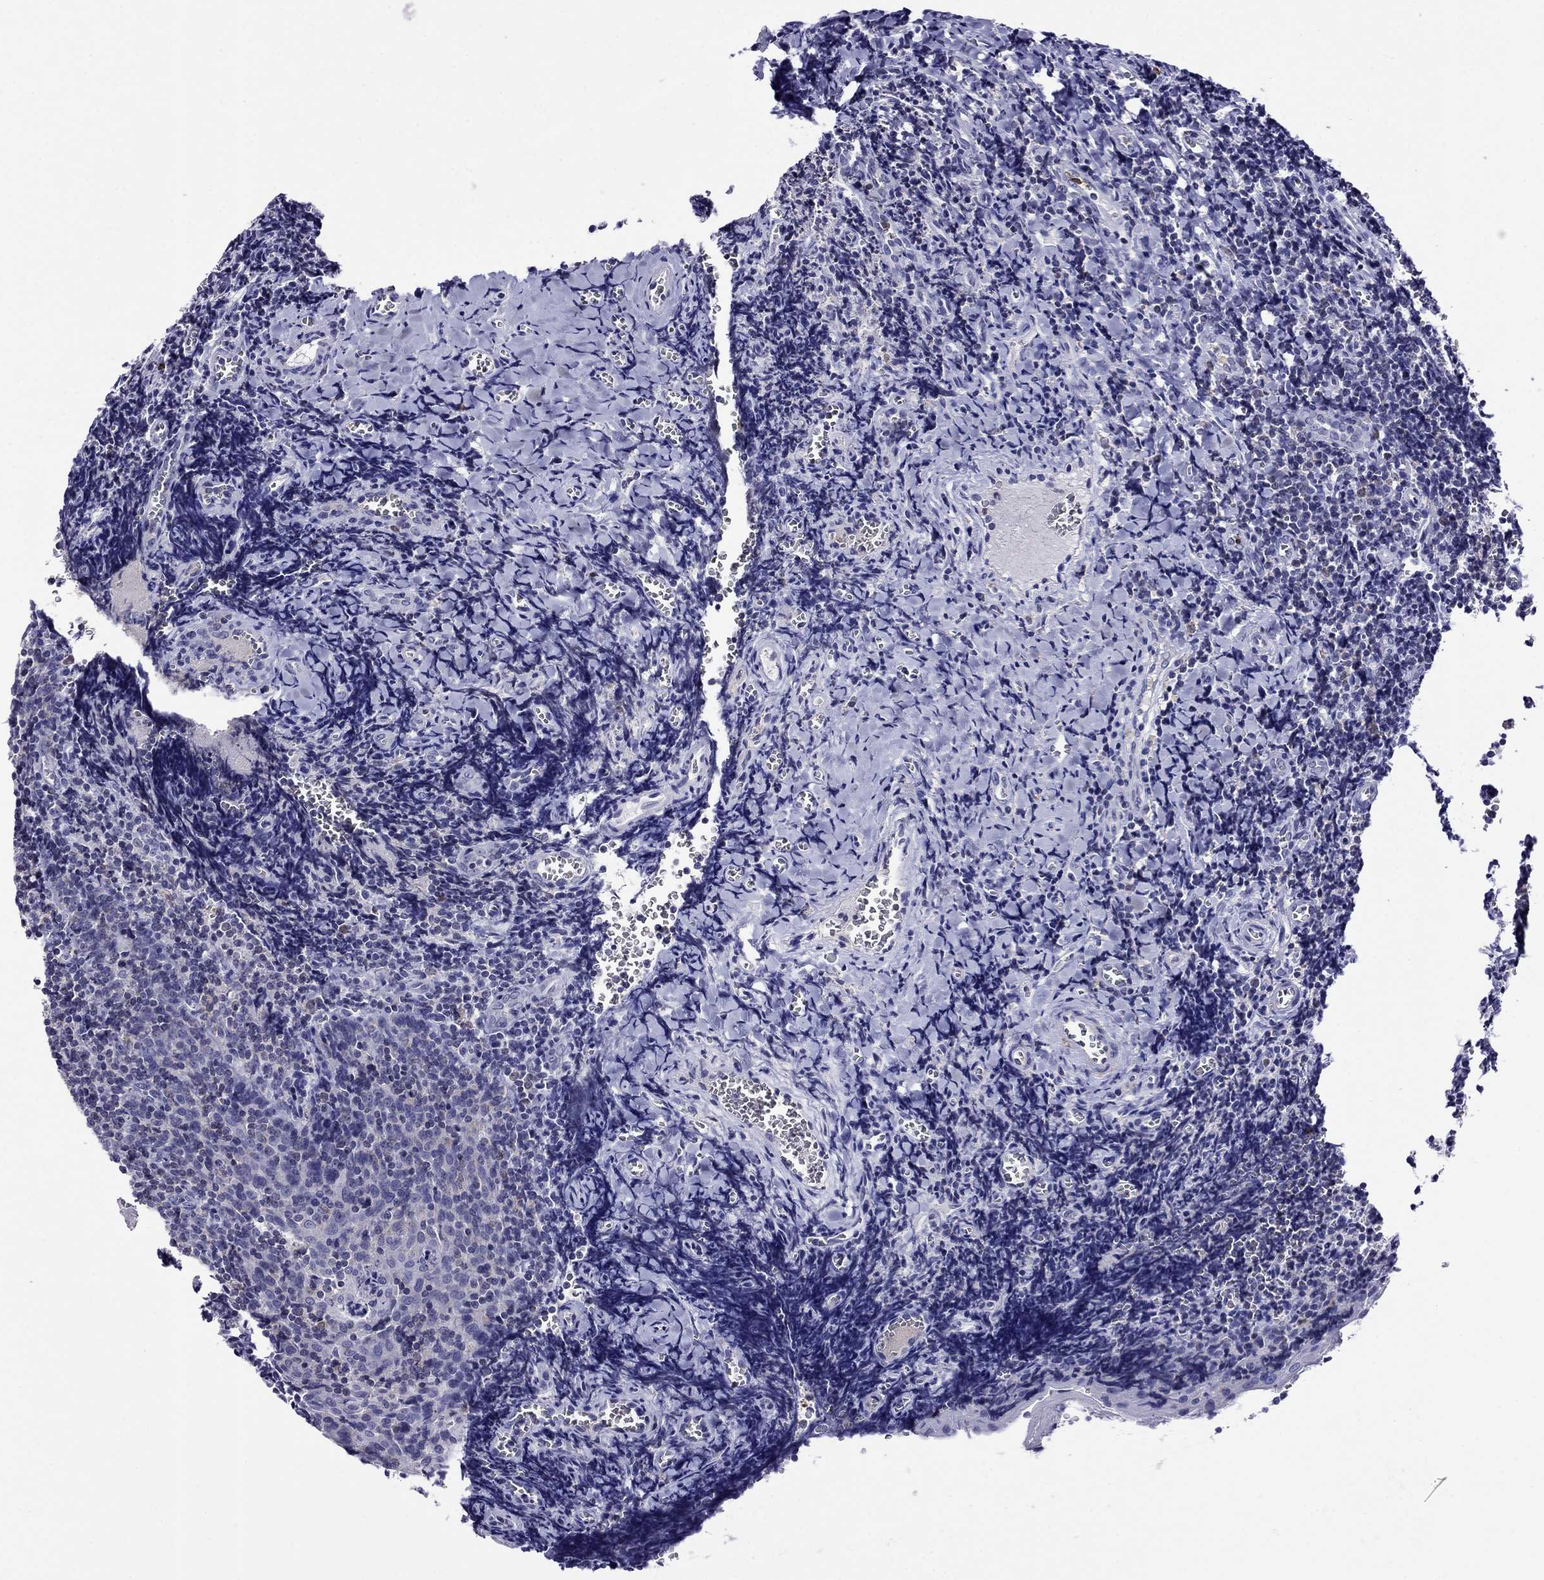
{"staining": {"intensity": "negative", "quantity": "none", "location": "none"}, "tissue": "tonsil", "cell_type": "Germinal center cells", "image_type": "normal", "snomed": [{"axis": "morphology", "description": "Normal tissue, NOS"}, {"axis": "morphology", "description": "Inflammation, NOS"}, {"axis": "topography", "description": "Tonsil"}], "caption": "This is an IHC photomicrograph of unremarkable human tonsil. There is no positivity in germinal center cells.", "gene": "SCG2", "patient": {"sex": "female", "age": 31}}